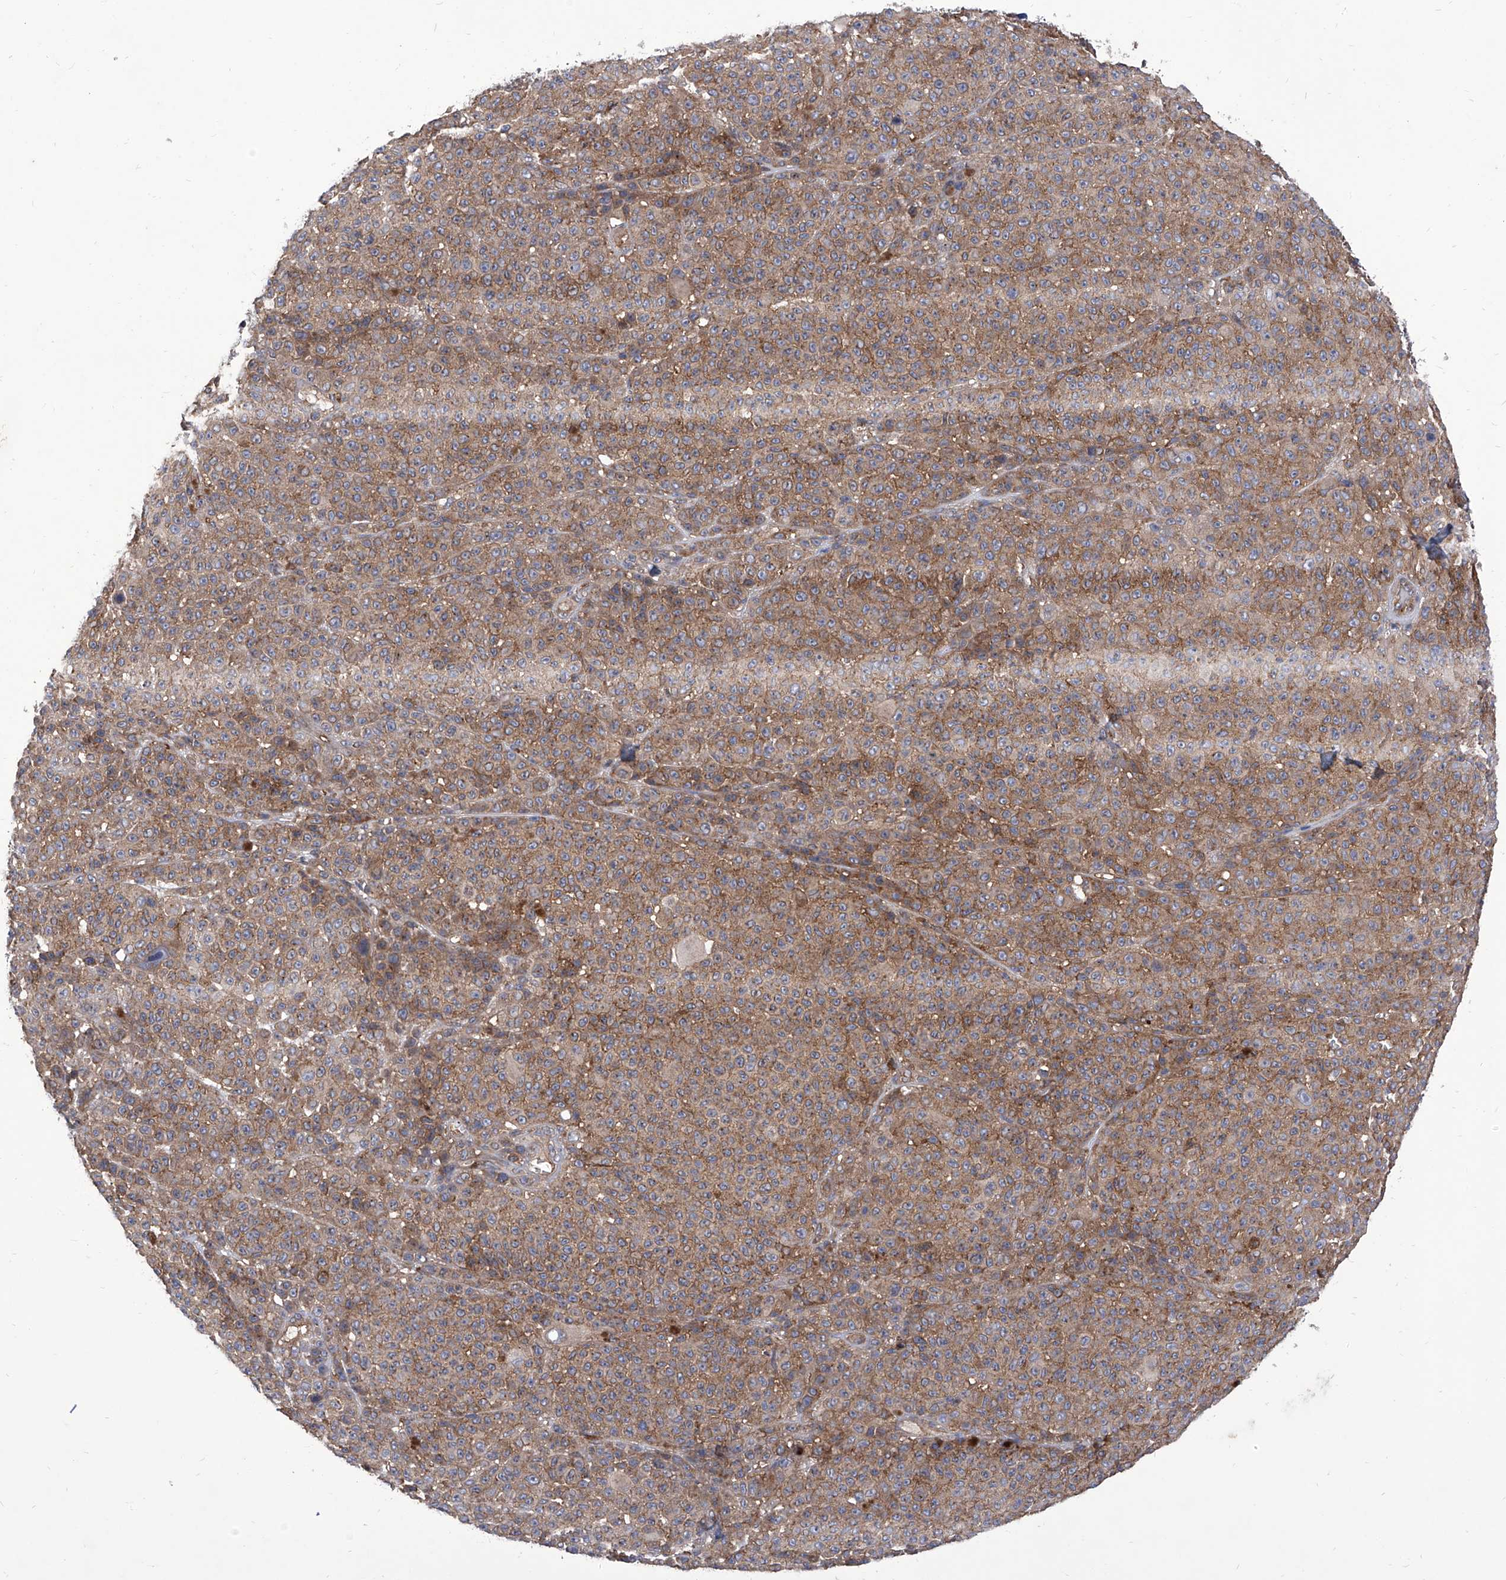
{"staining": {"intensity": "moderate", "quantity": ">75%", "location": "cytoplasmic/membranous"}, "tissue": "melanoma", "cell_type": "Tumor cells", "image_type": "cancer", "snomed": [{"axis": "morphology", "description": "Malignant melanoma, NOS"}, {"axis": "topography", "description": "Skin"}], "caption": "Immunohistochemical staining of human melanoma displays moderate cytoplasmic/membranous protein staining in approximately >75% of tumor cells.", "gene": "TJAP1", "patient": {"sex": "female", "age": 94}}